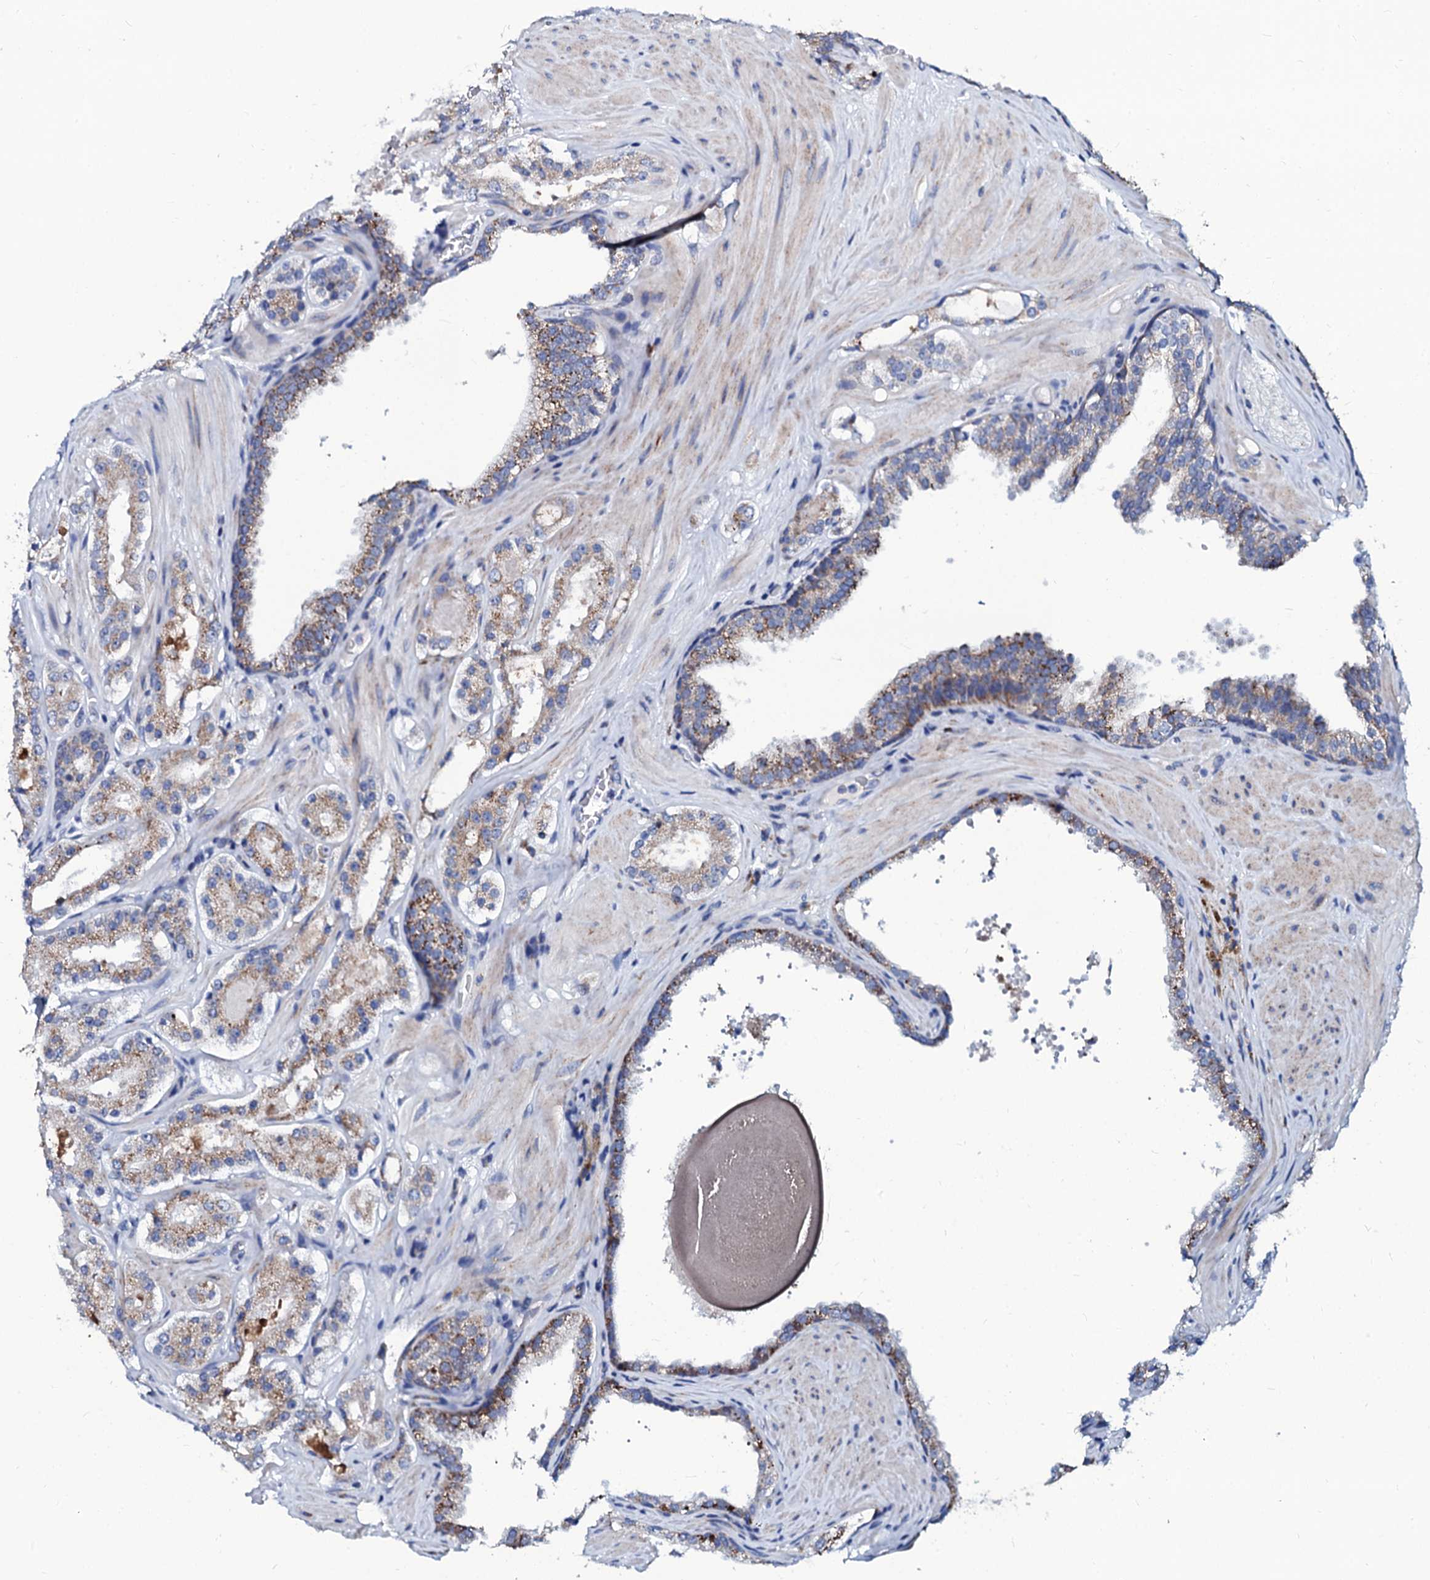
{"staining": {"intensity": "moderate", "quantity": ">75%", "location": "cytoplasmic/membranous"}, "tissue": "prostate cancer", "cell_type": "Tumor cells", "image_type": "cancer", "snomed": [{"axis": "morphology", "description": "Adenocarcinoma, High grade"}, {"axis": "topography", "description": "Prostate"}], "caption": "Prostate high-grade adenocarcinoma stained with a protein marker demonstrates moderate staining in tumor cells.", "gene": "SLC37A4", "patient": {"sex": "male", "age": 65}}